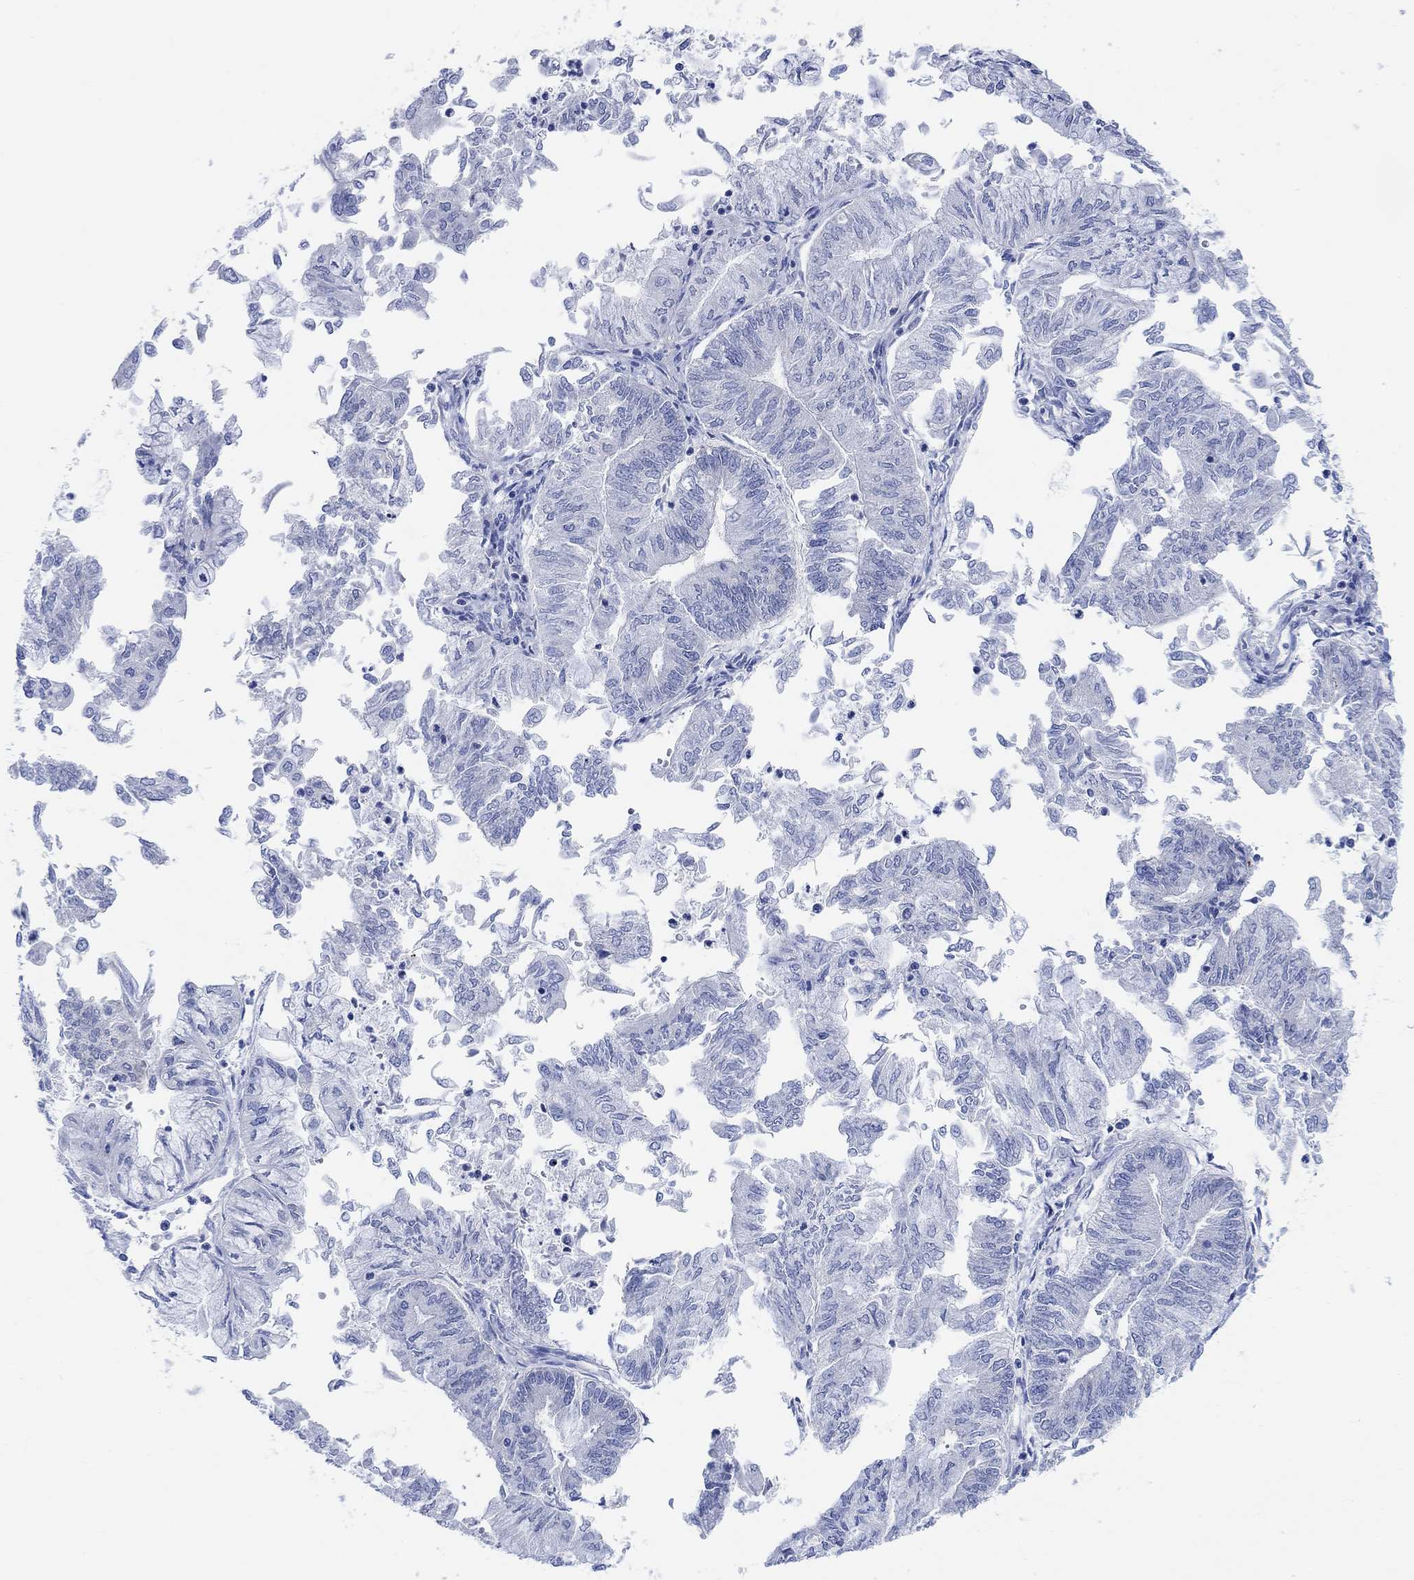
{"staining": {"intensity": "negative", "quantity": "none", "location": "none"}, "tissue": "endometrial cancer", "cell_type": "Tumor cells", "image_type": "cancer", "snomed": [{"axis": "morphology", "description": "Adenocarcinoma, NOS"}, {"axis": "topography", "description": "Endometrium"}], "caption": "There is no significant staining in tumor cells of endometrial cancer (adenocarcinoma).", "gene": "RIMS1", "patient": {"sex": "female", "age": 59}}